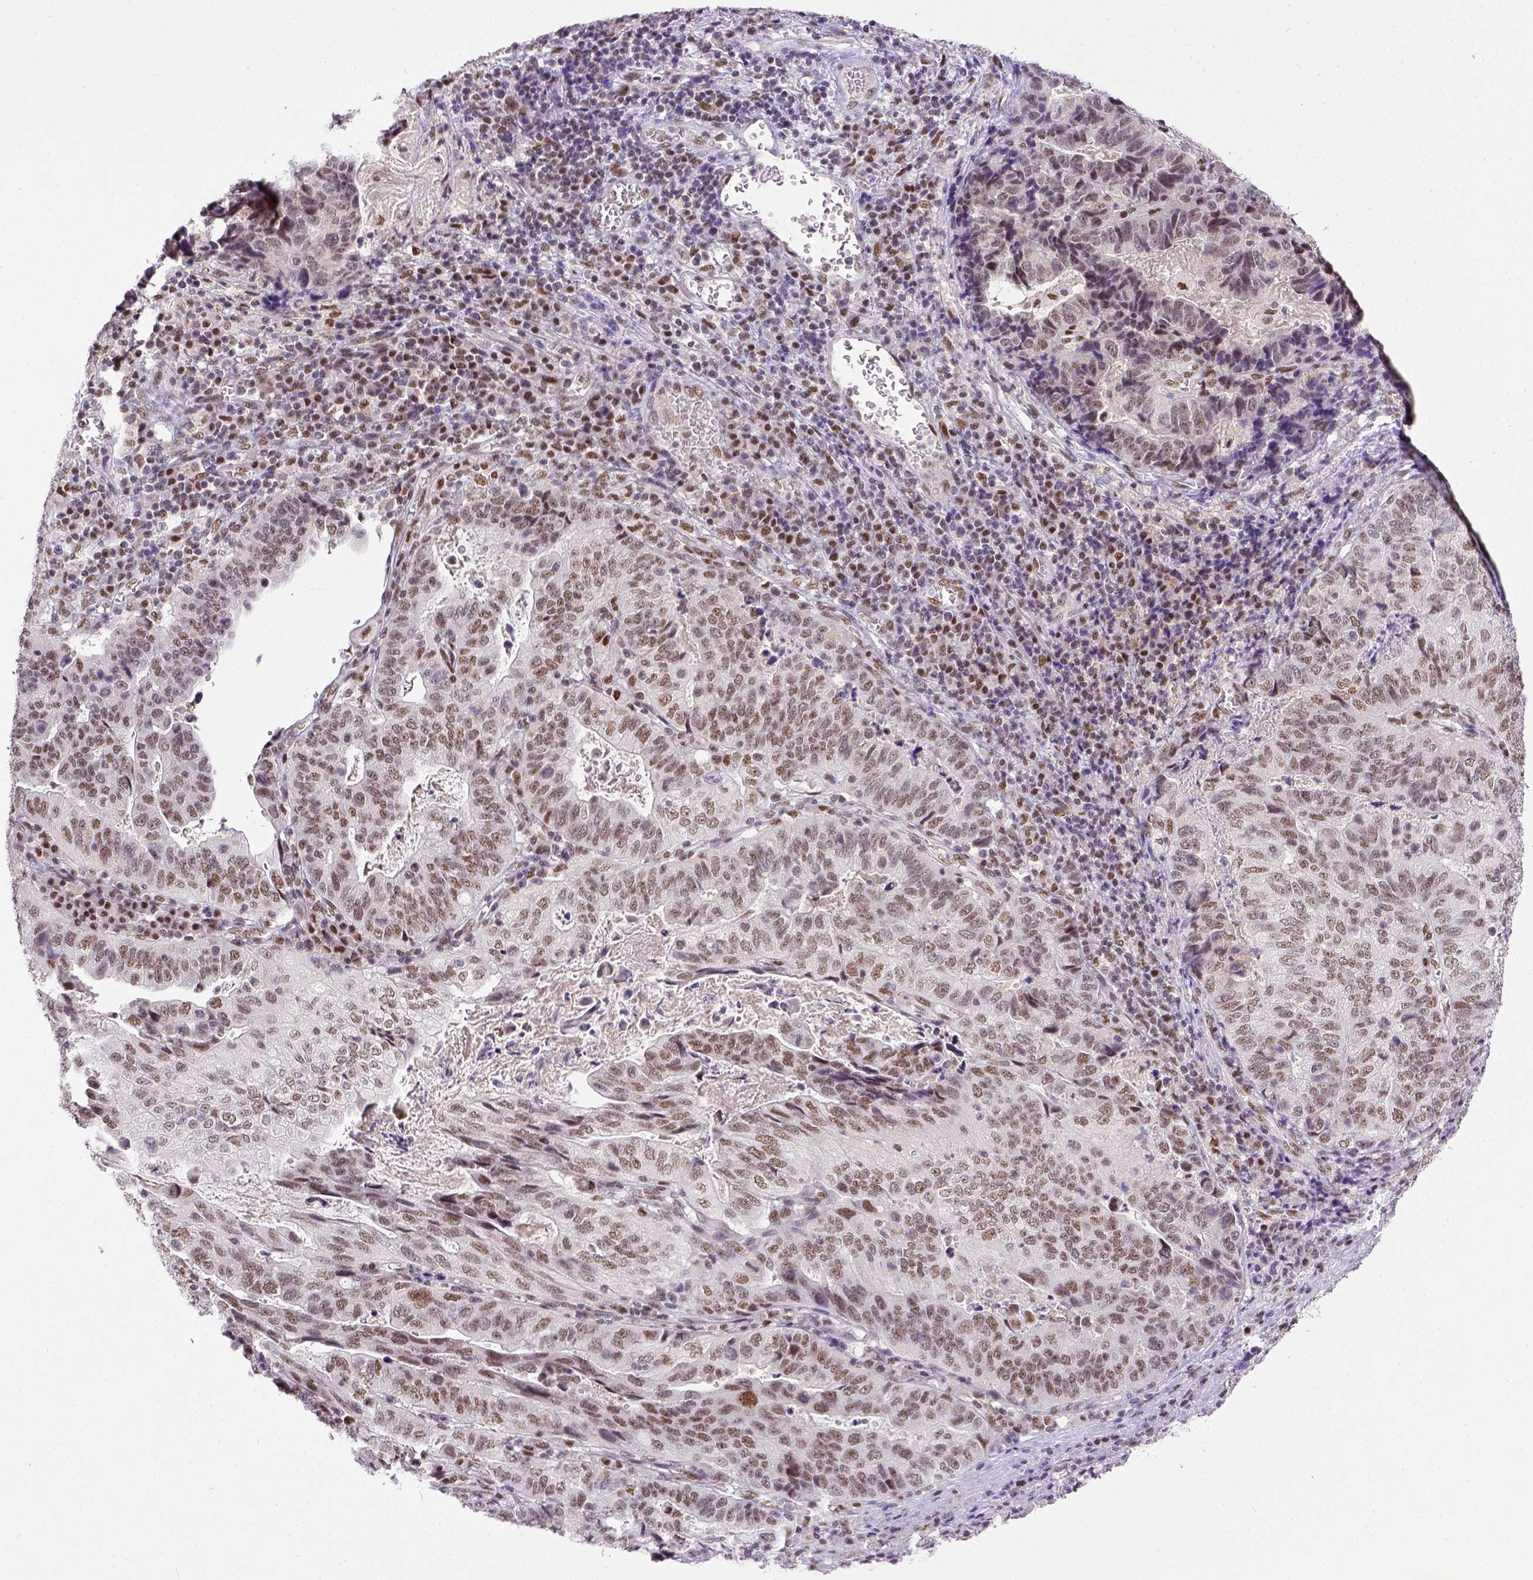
{"staining": {"intensity": "weak", "quantity": ">75%", "location": "nuclear"}, "tissue": "stomach cancer", "cell_type": "Tumor cells", "image_type": "cancer", "snomed": [{"axis": "morphology", "description": "Adenocarcinoma, NOS"}, {"axis": "topography", "description": "Stomach, upper"}], "caption": "Brown immunohistochemical staining in human stomach adenocarcinoma displays weak nuclear staining in approximately >75% of tumor cells.", "gene": "ERCC1", "patient": {"sex": "female", "age": 67}}